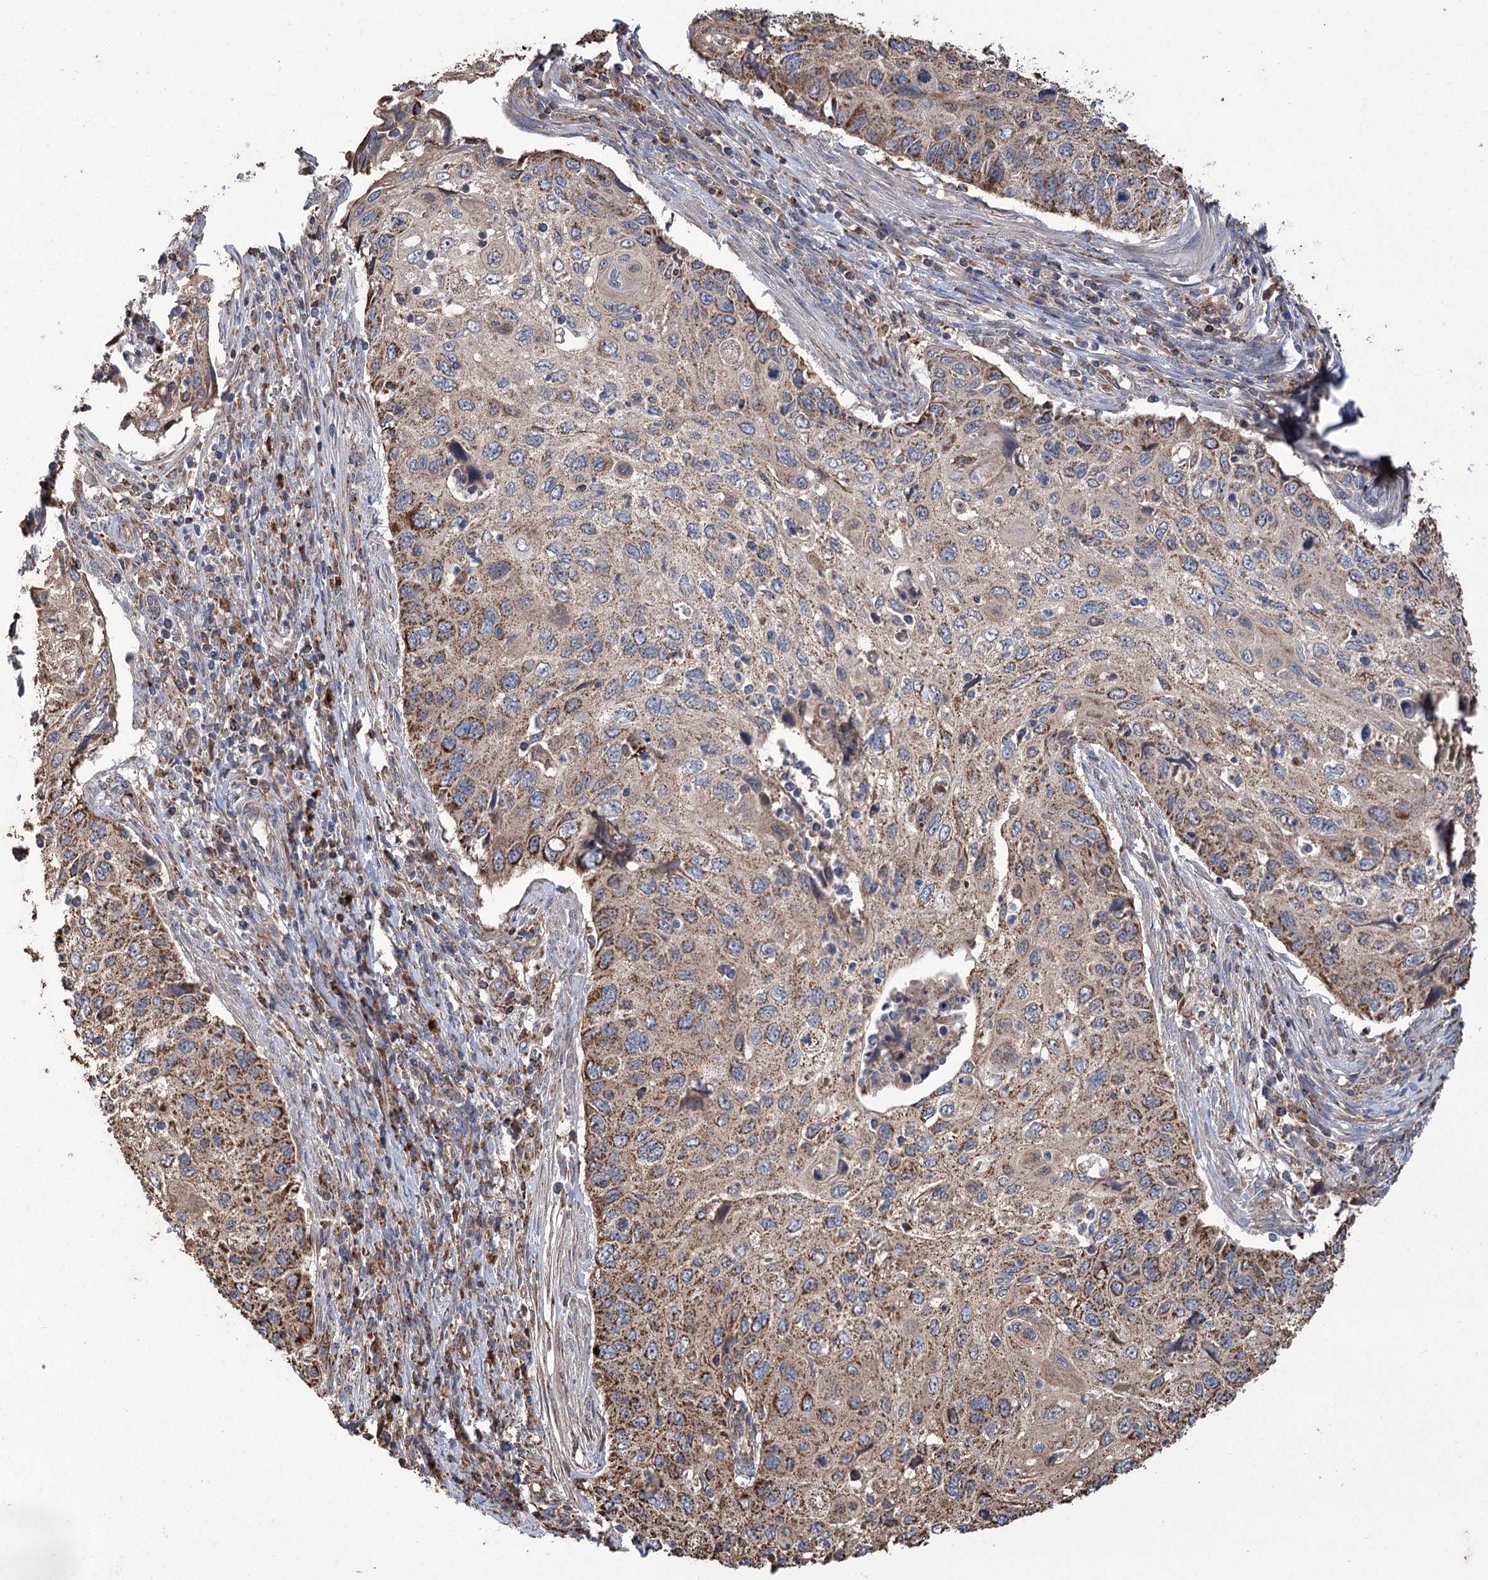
{"staining": {"intensity": "moderate", "quantity": ">75%", "location": "cytoplasmic/membranous"}, "tissue": "cervical cancer", "cell_type": "Tumor cells", "image_type": "cancer", "snomed": [{"axis": "morphology", "description": "Squamous cell carcinoma, NOS"}, {"axis": "topography", "description": "Cervix"}], "caption": "A brown stain highlights moderate cytoplasmic/membranous expression of a protein in human cervical squamous cell carcinoma tumor cells. (DAB (3,3'-diaminobenzidine) = brown stain, brightfield microscopy at high magnification).", "gene": "CARD19", "patient": {"sex": "female", "age": 70}}